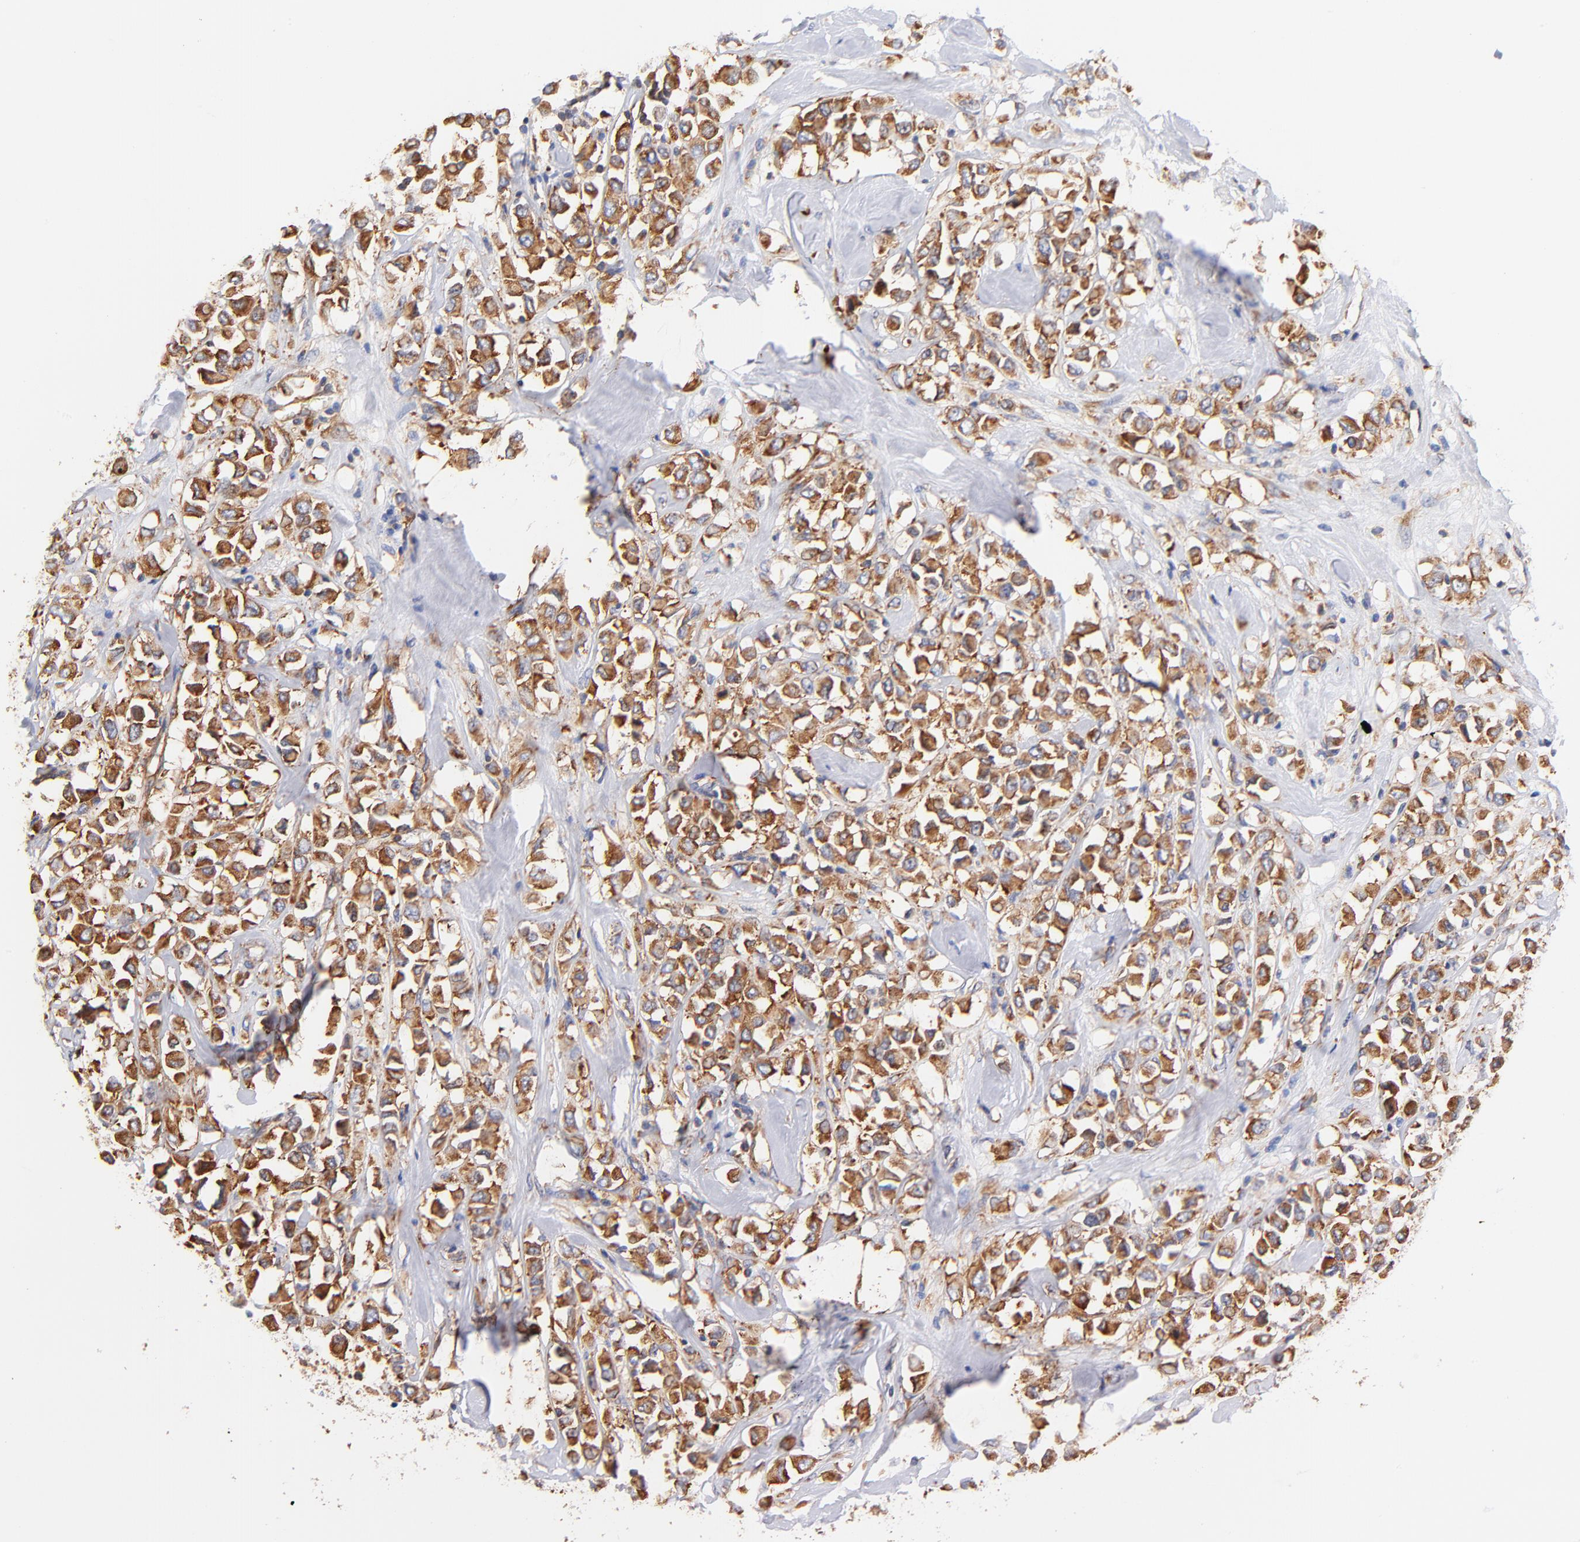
{"staining": {"intensity": "strong", "quantity": ">75%", "location": "cytoplasmic/membranous"}, "tissue": "breast cancer", "cell_type": "Tumor cells", "image_type": "cancer", "snomed": [{"axis": "morphology", "description": "Duct carcinoma"}, {"axis": "topography", "description": "Breast"}], "caption": "The image shows a brown stain indicating the presence of a protein in the cytoplasmic/membranous of tumor cells in infiltrating ductal carcinoma (breast).", "gene": "RPL27", "patient": {"sex": "female", "age": 61}}